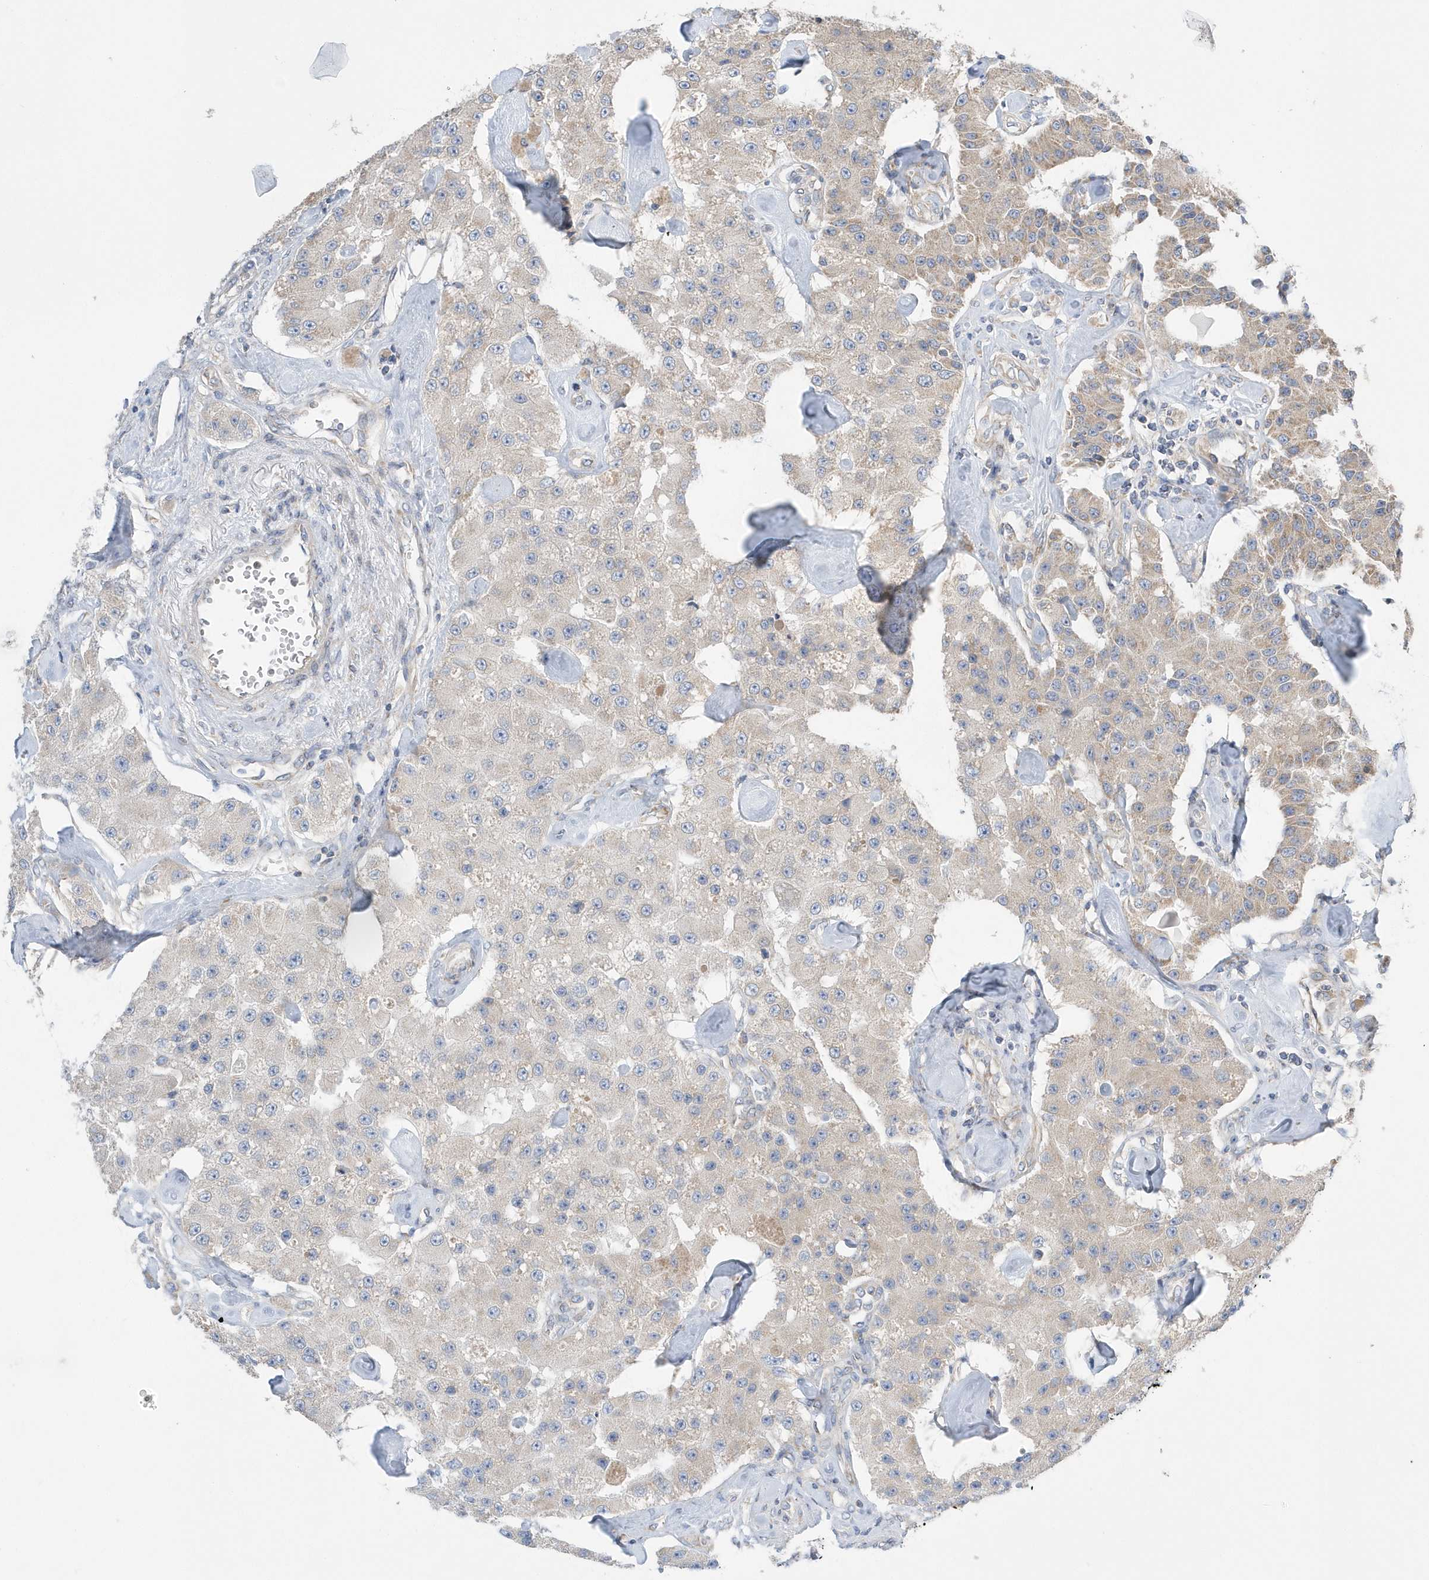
{"staining": {"intensity": "weak", "quantity": "25%-75%", "location": "cytoplasmic/membranous"}, "tissue": "carcinoid", "cell_type": "Tumor cells", "image_type": "cancer", "snomed": [{"axis": "morphology", "description": "Carcinoid, malignant, NOS"}, {"axis": "topography", "description": "Pancreas"}], "caption": "High-power microscopy captured an immunohistochemistry micrograph of carcinoid (malignant), revealing weak cytoplasmic/membranous staining in about 25%-75% of tumor cells.", "gene": "SPATA5", "patient": {"sex": "male", "age": 41}}